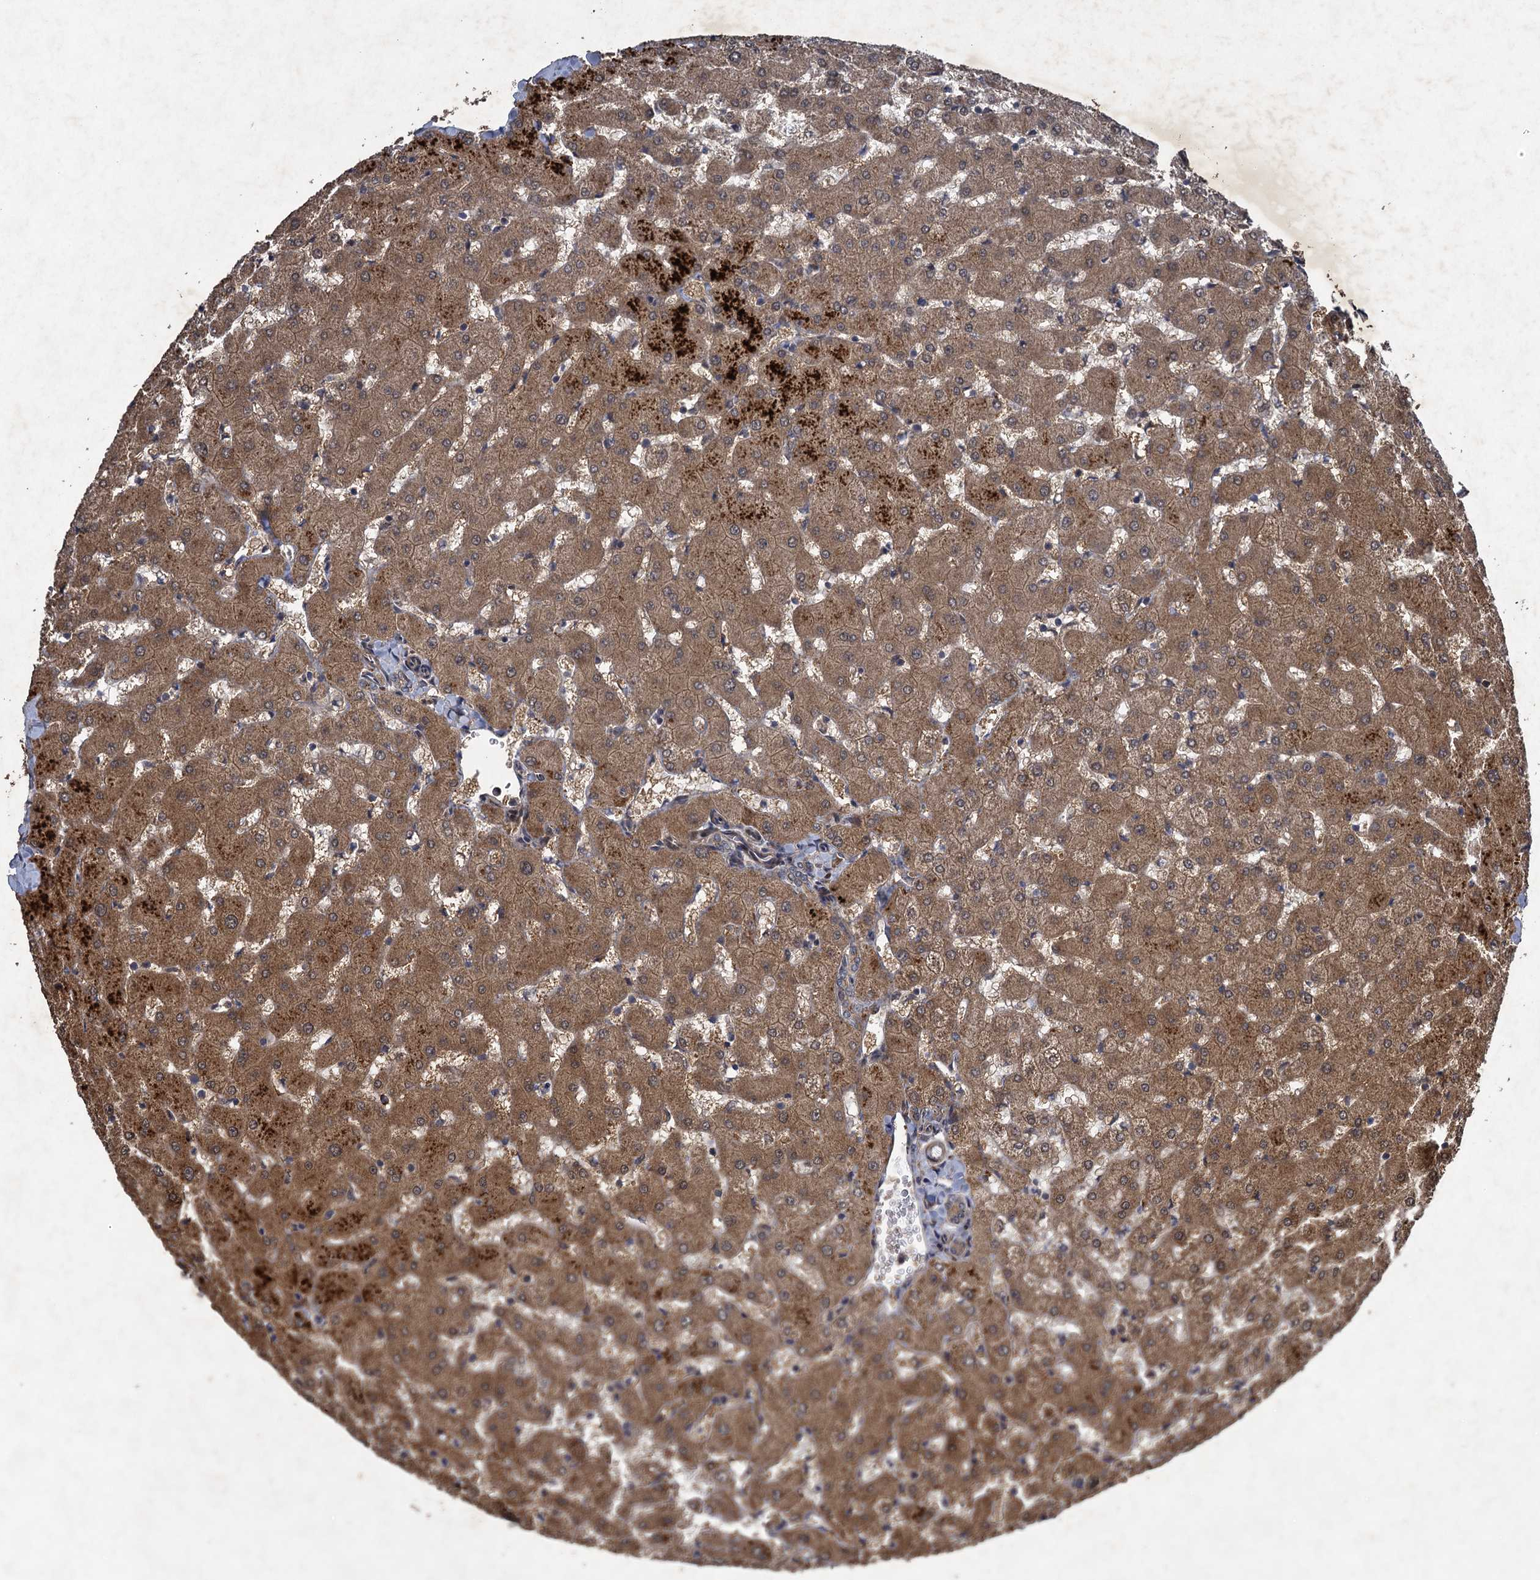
{"staining": {"intensity": "weak", "quantity": ">75%", "location": "cytoplasmic/membranous"}, "tissue": "liver", "cell_type": "Cholangiocytes", "image_type": "normal", "snomed": [{"axis": "morphology", "description": "Normal tissue, NOS"}, {"axis": "topography", "description": "Liver"}], "caption": "This is a photomicrograph of immunohistochemistry staining of normal liver, which shows weak staining in the cytoplasmic/membranous of cholangiocytes.", "gene": "NUDT22", "patient": {"sex": "female", "age": 63}}